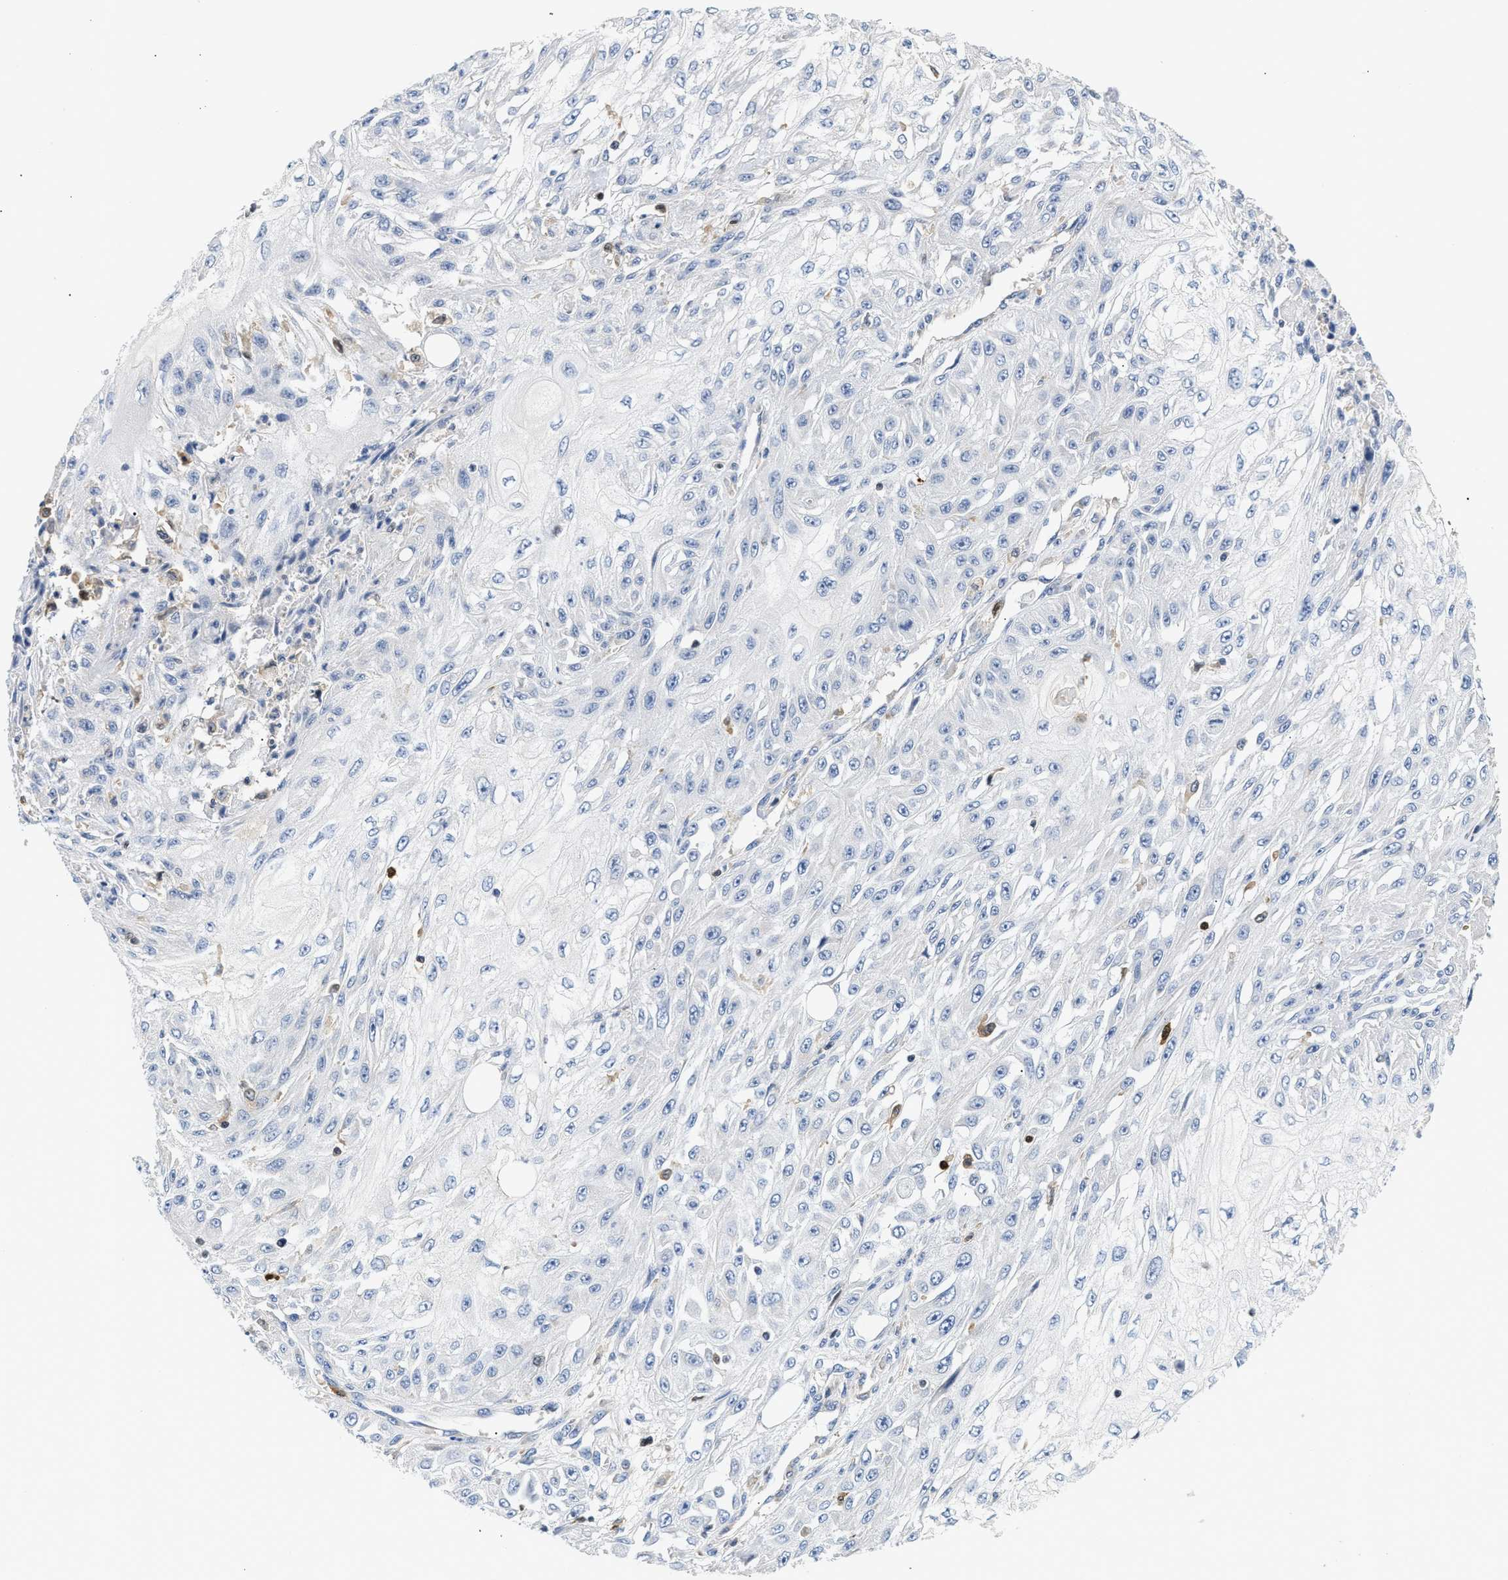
{"staining": {"intensity": "negative", "quantity": "none", "location": "none"}, "tissue": "skin cancer", "cell_type": "Tumor cells", "image_type": "cancer", "snomed": [{"axis": "morphology", "description": "Squamous cell carcinoma, NOS"}, {"axis": "morphology", "description": "Squamous cell carcinoma, metastatic, NOS"}, {"axis": "topography", "description": "Skin"}, {"axis": "topography", "description": "Lymph node"}], "caption": "Image shows no significant protein positivity in tumor cells of metastatic squamous cell carcinoma (skin). (DAB (3,3'-diaminobenzidine) IHC with hematoxylin counter stain).", "gene": "SLIT2", "patient": {"sex": "male", "age": 75}}